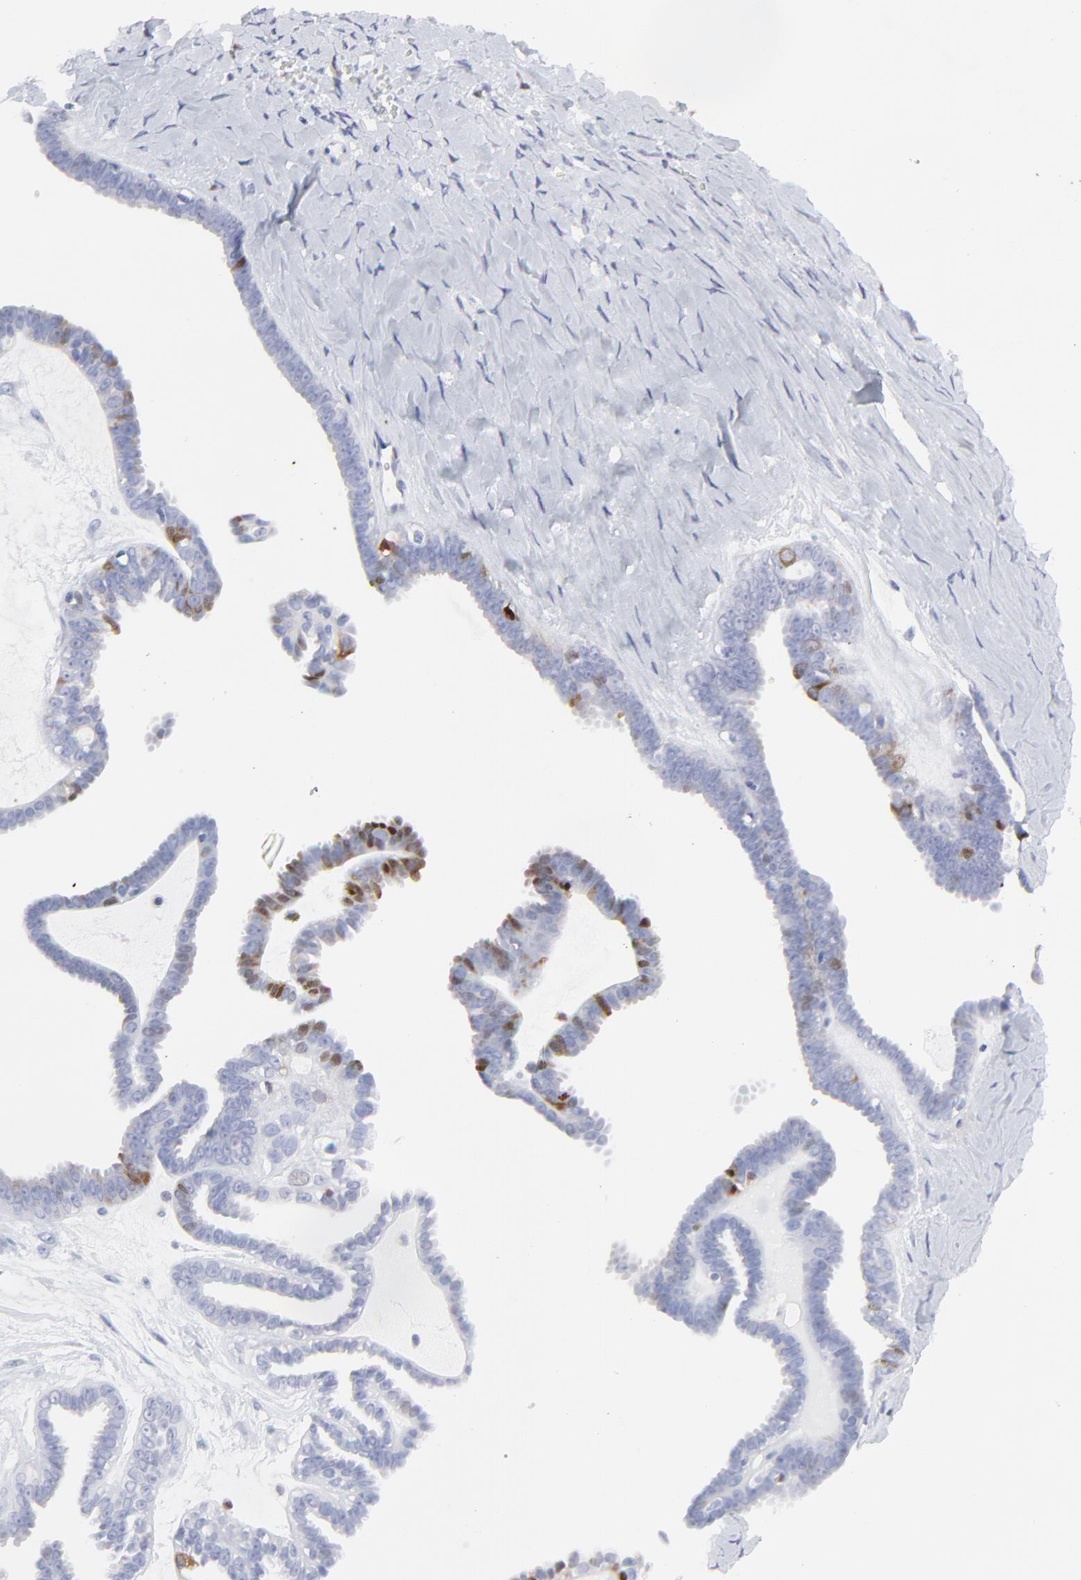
{"staining": {"intensity": "moderate", "quantity": "<25%", "location": "cytoplasmic/membranous,nuclear"}, "tissue": "ovarian cancer", "cell_type": "Tumor cells", "image_type": "cancer", "snomed": [{"axis": "morphology", "description": "Cystadenocarcinoma, serous, NOS"}, {"axis": "topography", "description": "Ovary"}], "caption": "Ovarian cancer stained with IHC displays moderate cytoplasmic/membranous and nuclear staining in approximately <25% of tumor cells.", "gene": "NCAPH", "patient": {"sex": "female", "age": 71}}